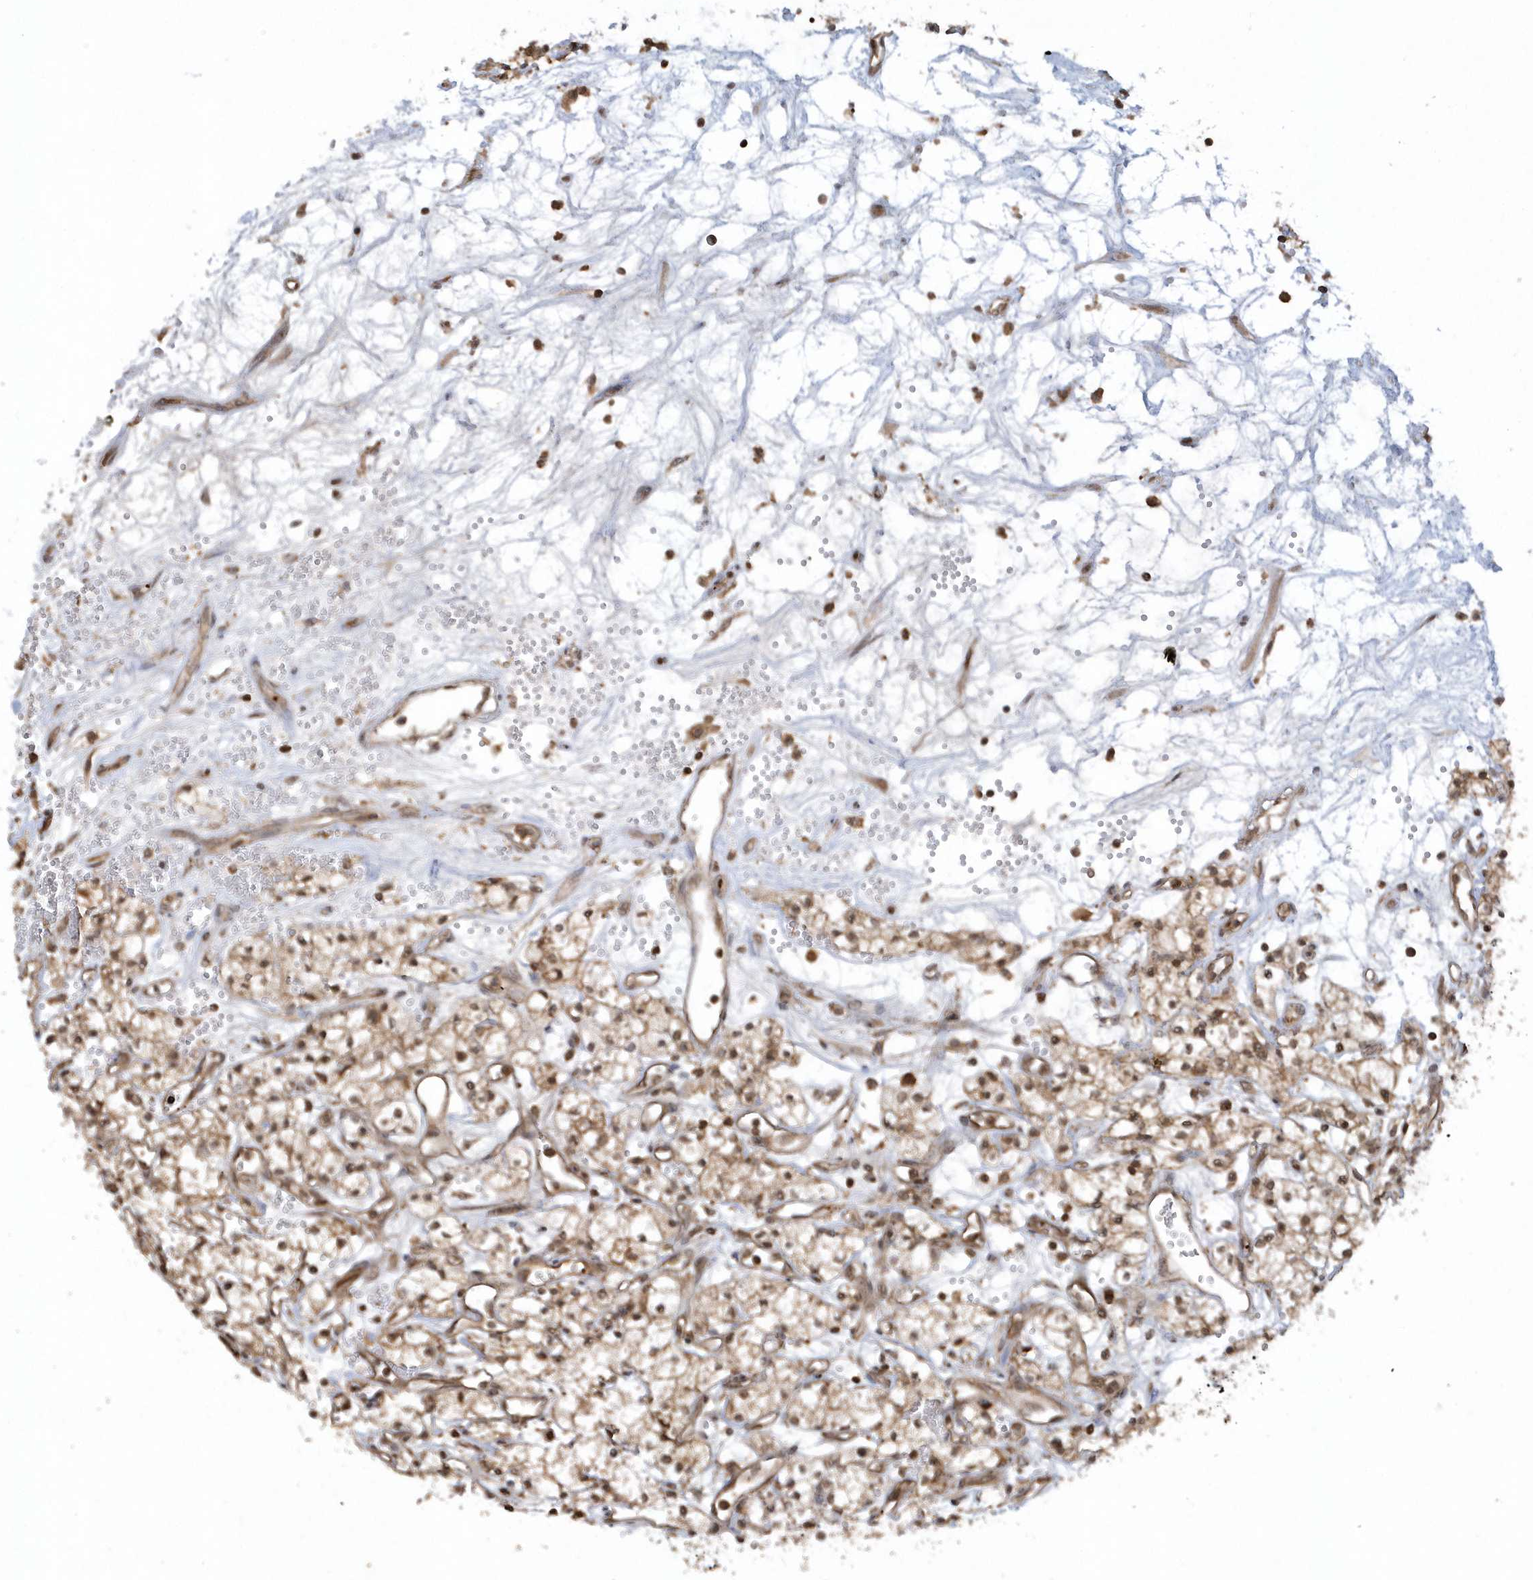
{"staining": {"intensity": "moderate", "quantity": ">75%", "location": "cytoplasmic/membranous,nuclear"}, "tissue": "renal cancer", "cell_type": "Tumor cells", "image_type": "cancer", "snomed": [{"axis": "morphology", "description": "Adenocarcinoma, NOS"}, {"axis": "topography", "description": "Kidney"}], "caption": "Protein staining of renal adenocarcinoma tissue exhibits moderate cytoplasmic/membranous and nuclear positivity in approximately >75% of tumor cells. (DAB (3,3'-diaminobenzidine) = brown stain, brightfield microscopy at high magnification).", "gene": "ACYP1", "patient": {"sex": "male", "age": 59}}